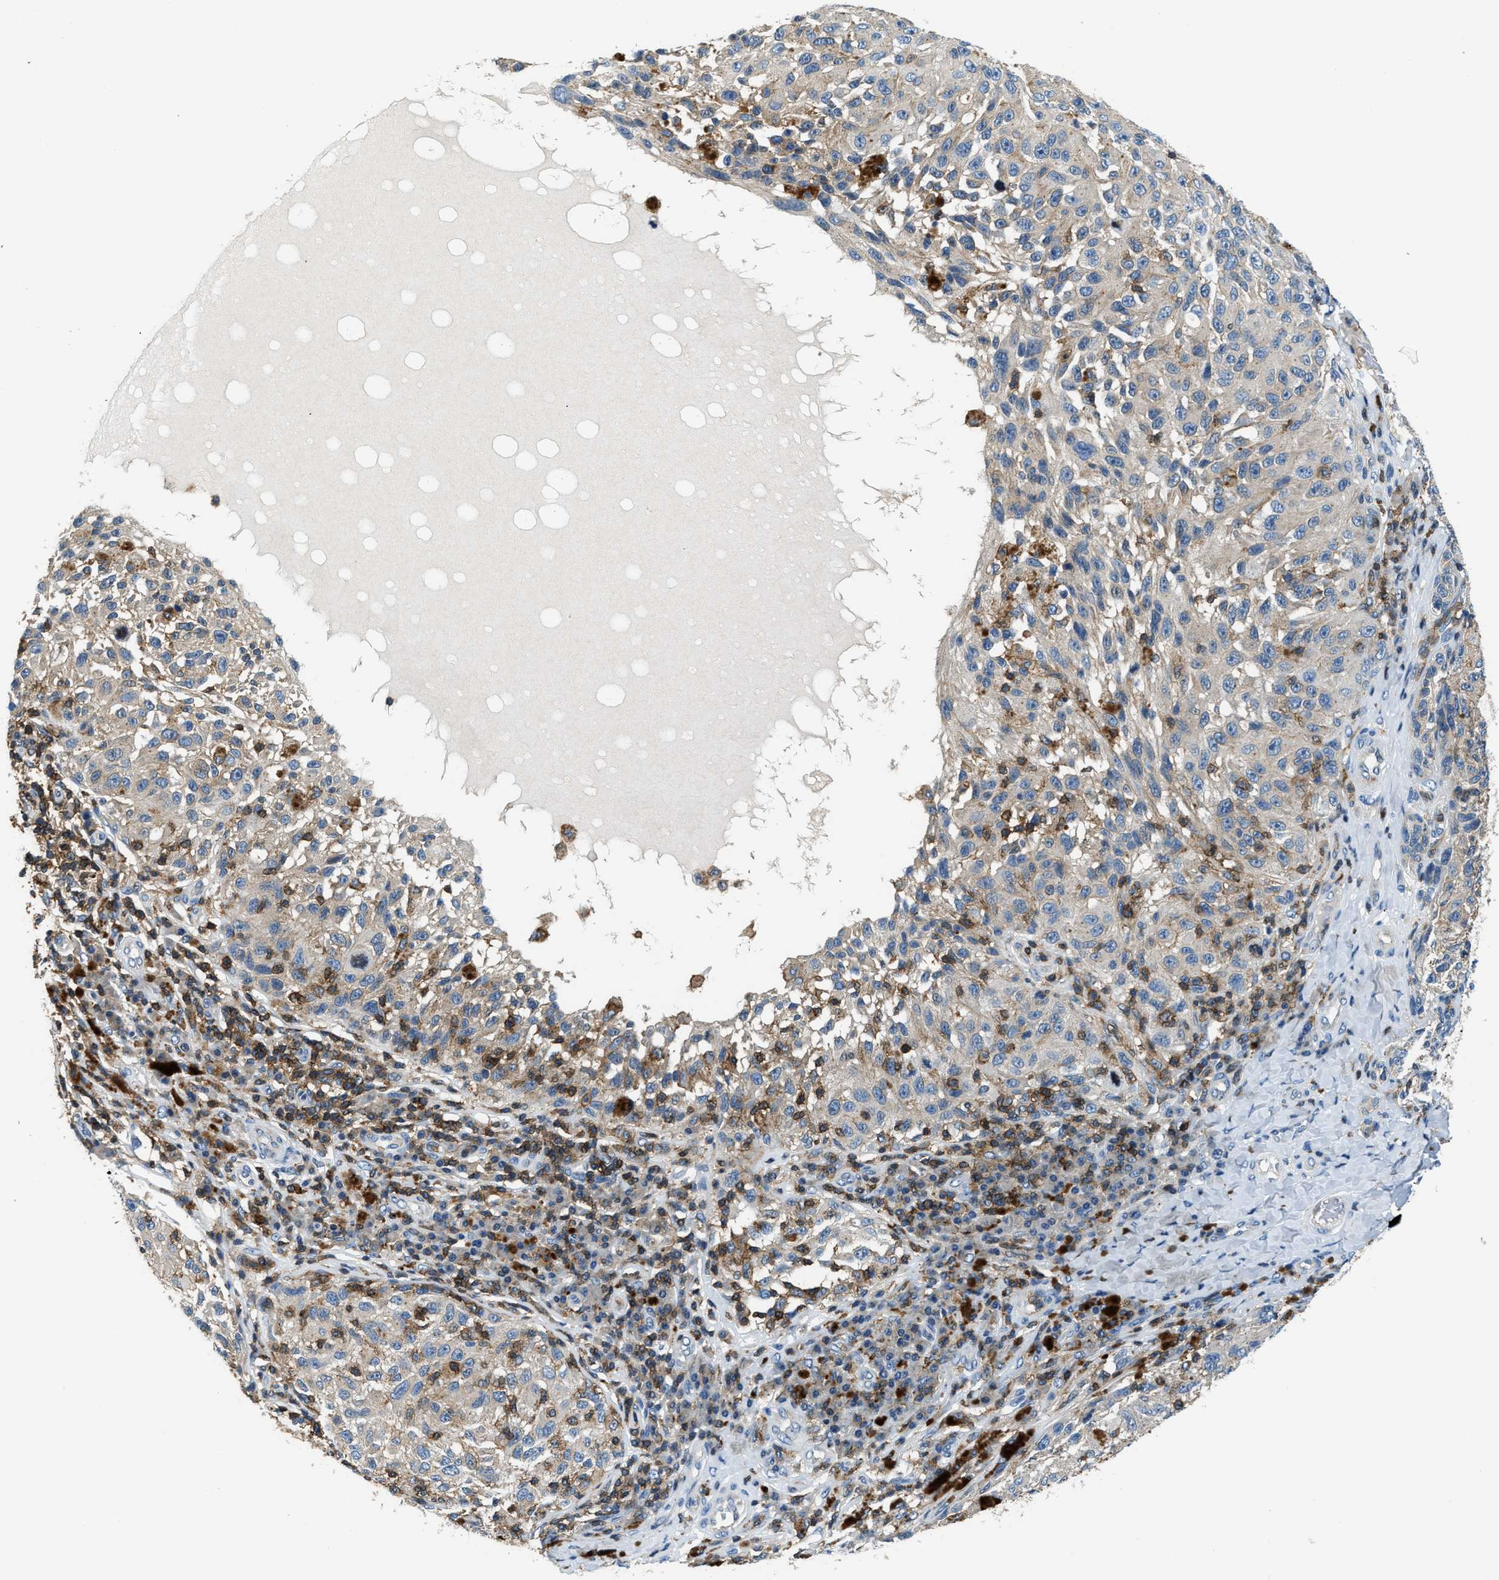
{"staining": {"intensity": "weak", "quantity": "<25%", "location": "cytoplasmic/membranous"}, "tissue": "melanoma", "cell_type": "Tumor cells", "image_type": "cancer", "snomed": [{"axis": "morphology", "description": "Malignant melanoma, NOS"}, {"axis": "topography", "description": "Skin"}], "caption": "Immunohistochemistry photomicrograph of human melanoma stained for a protein (brown), which displays no positivity in tumor cells.", "gene": "MYO1G", "patient": {"sex": "female", "age": 73}}